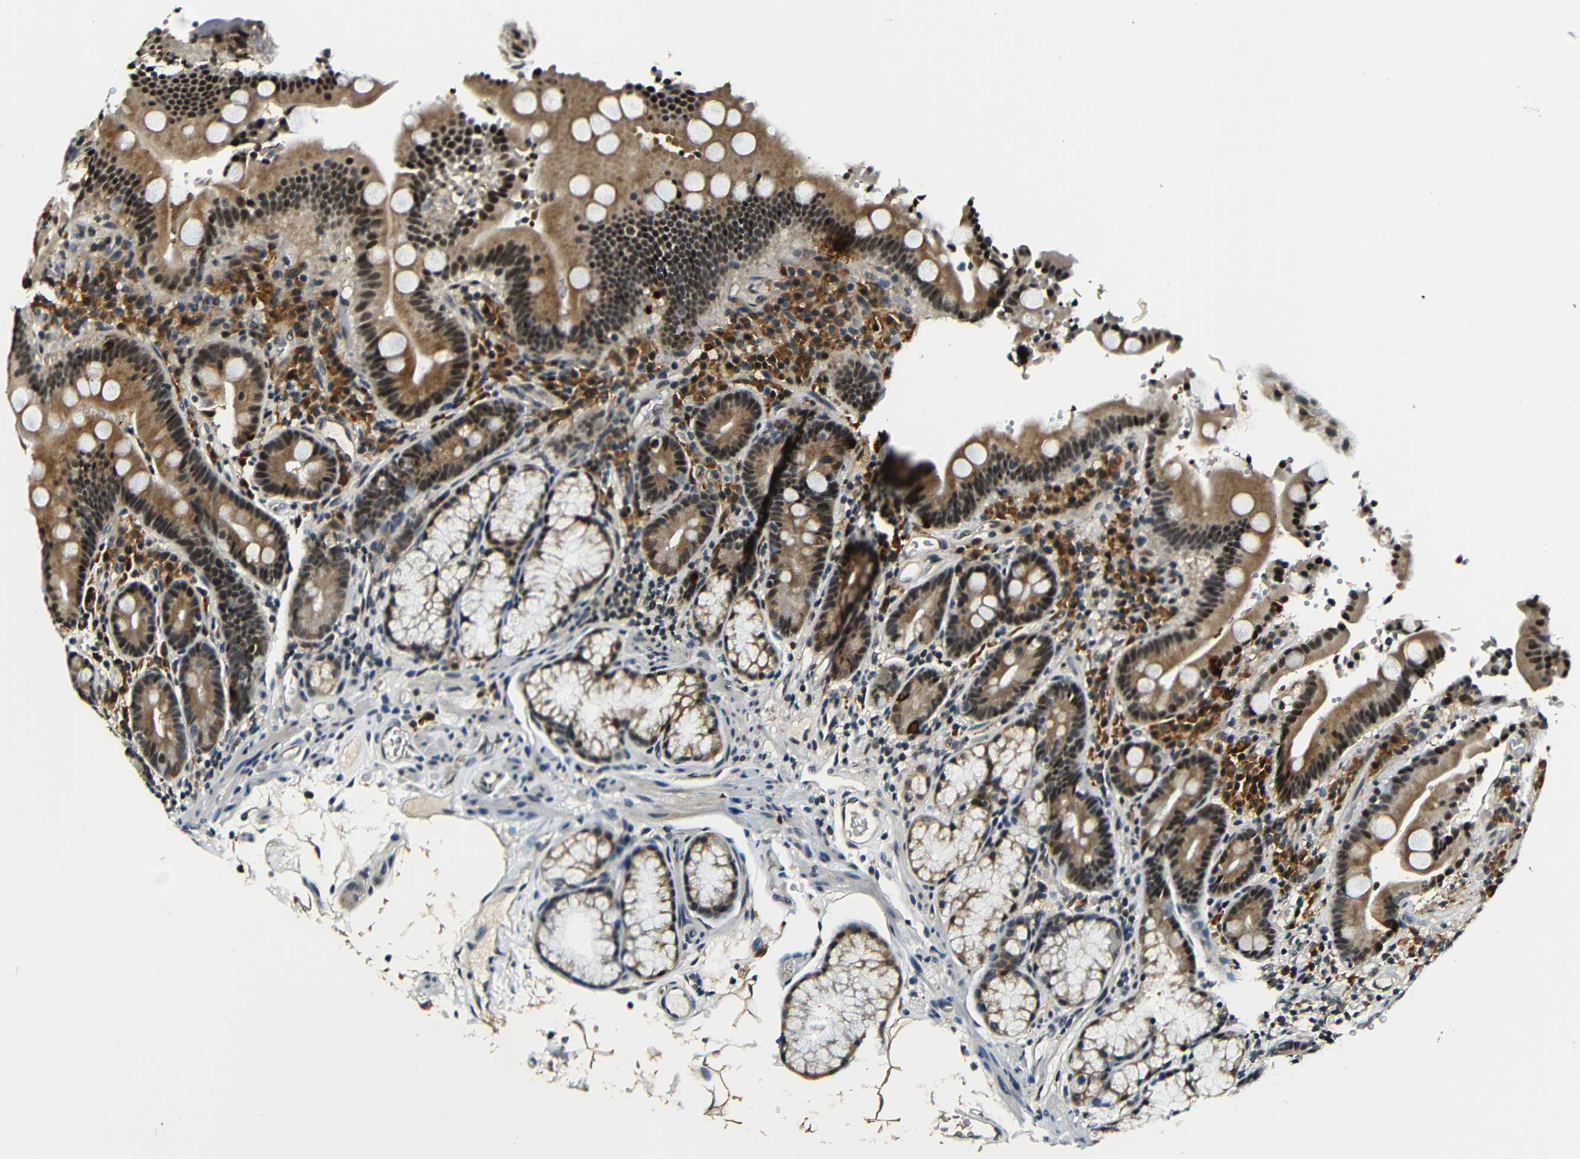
{"staining": {"intensity": "moderate", "quantity": ">75%", "location": "cytoplasmic/membranous,nuclear"}, "tissue": "duodenum", "cell_type": "Glandular cells", "image_type": "normal", "snomed": [{"axis": "morphology", "description": "Normal tissue, NOS"}, {"axis": "topography", "description": "Small intestine, NOS"}], "caption": "Duodenum stained for a protein displays moderate cytoplasmic/membranous,nuclear positivity in glandular cells. (DAB IHC with brightfield microscopy, high magnification).", "gene": "FOXD4L1", "patient": {"sex": "female", "age": 71}}